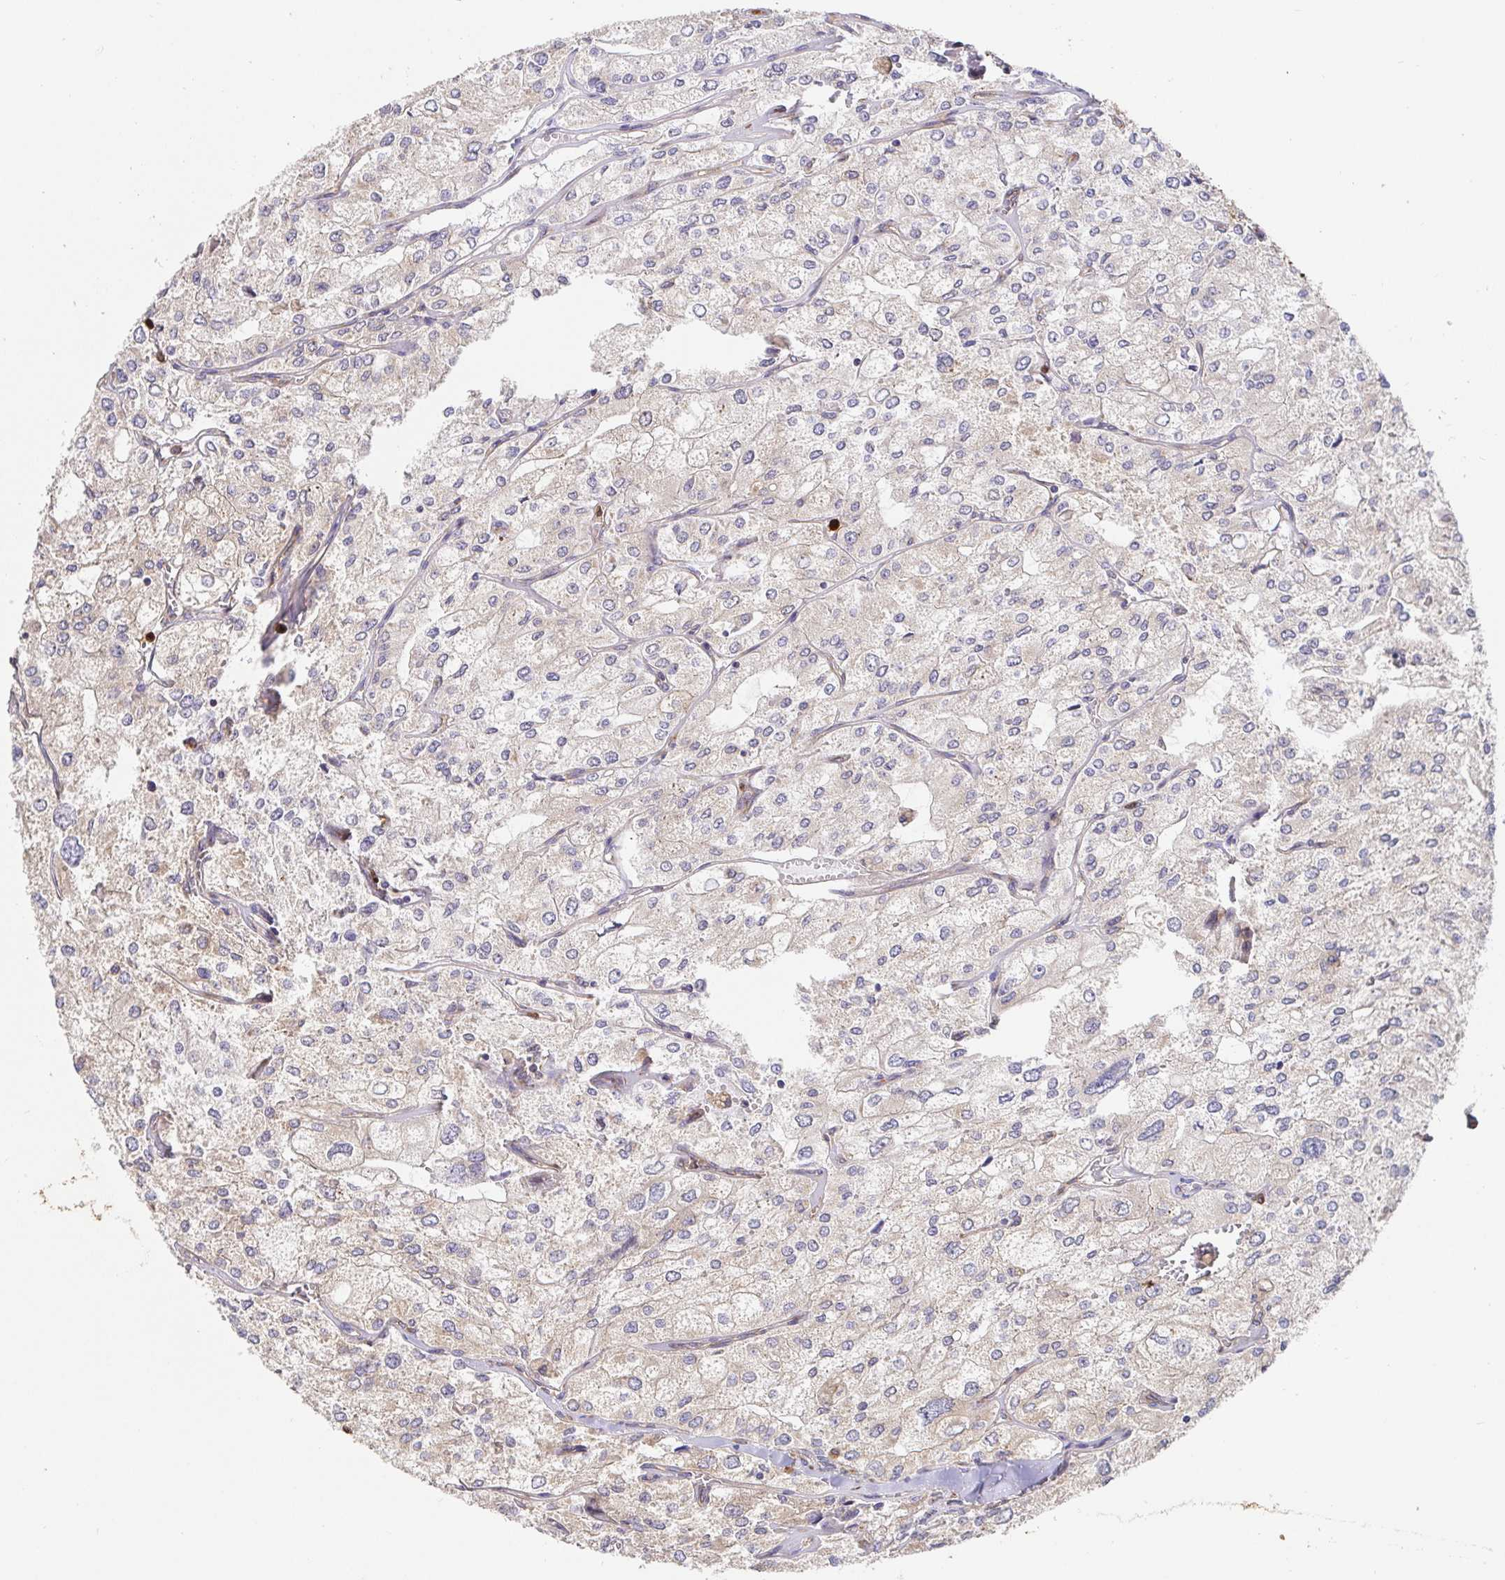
{"staining": {"intensity": "weak", "quantity": "<25%", "location": "cytoplasmic/membranous"}, "tissue": "renal cancer", "cell_type": "Tumor cells", "image_type": "cancer", "snomed": [{"axis": "morphology", "description": "Adenocarcinoma, NOS"}, {"axis": "topography", "description": "Kidney"}], "caption": "High magnification brightfield microscopy of adenocarcinoma (renal) stained with DAB (3,3'-diaminobenzidine) (brown) and counterstained with hematoxylin (blue): tumor cells show no significant expression.", "gene": "PDPK1", "patient": {"sex": "female", "age": 70}}